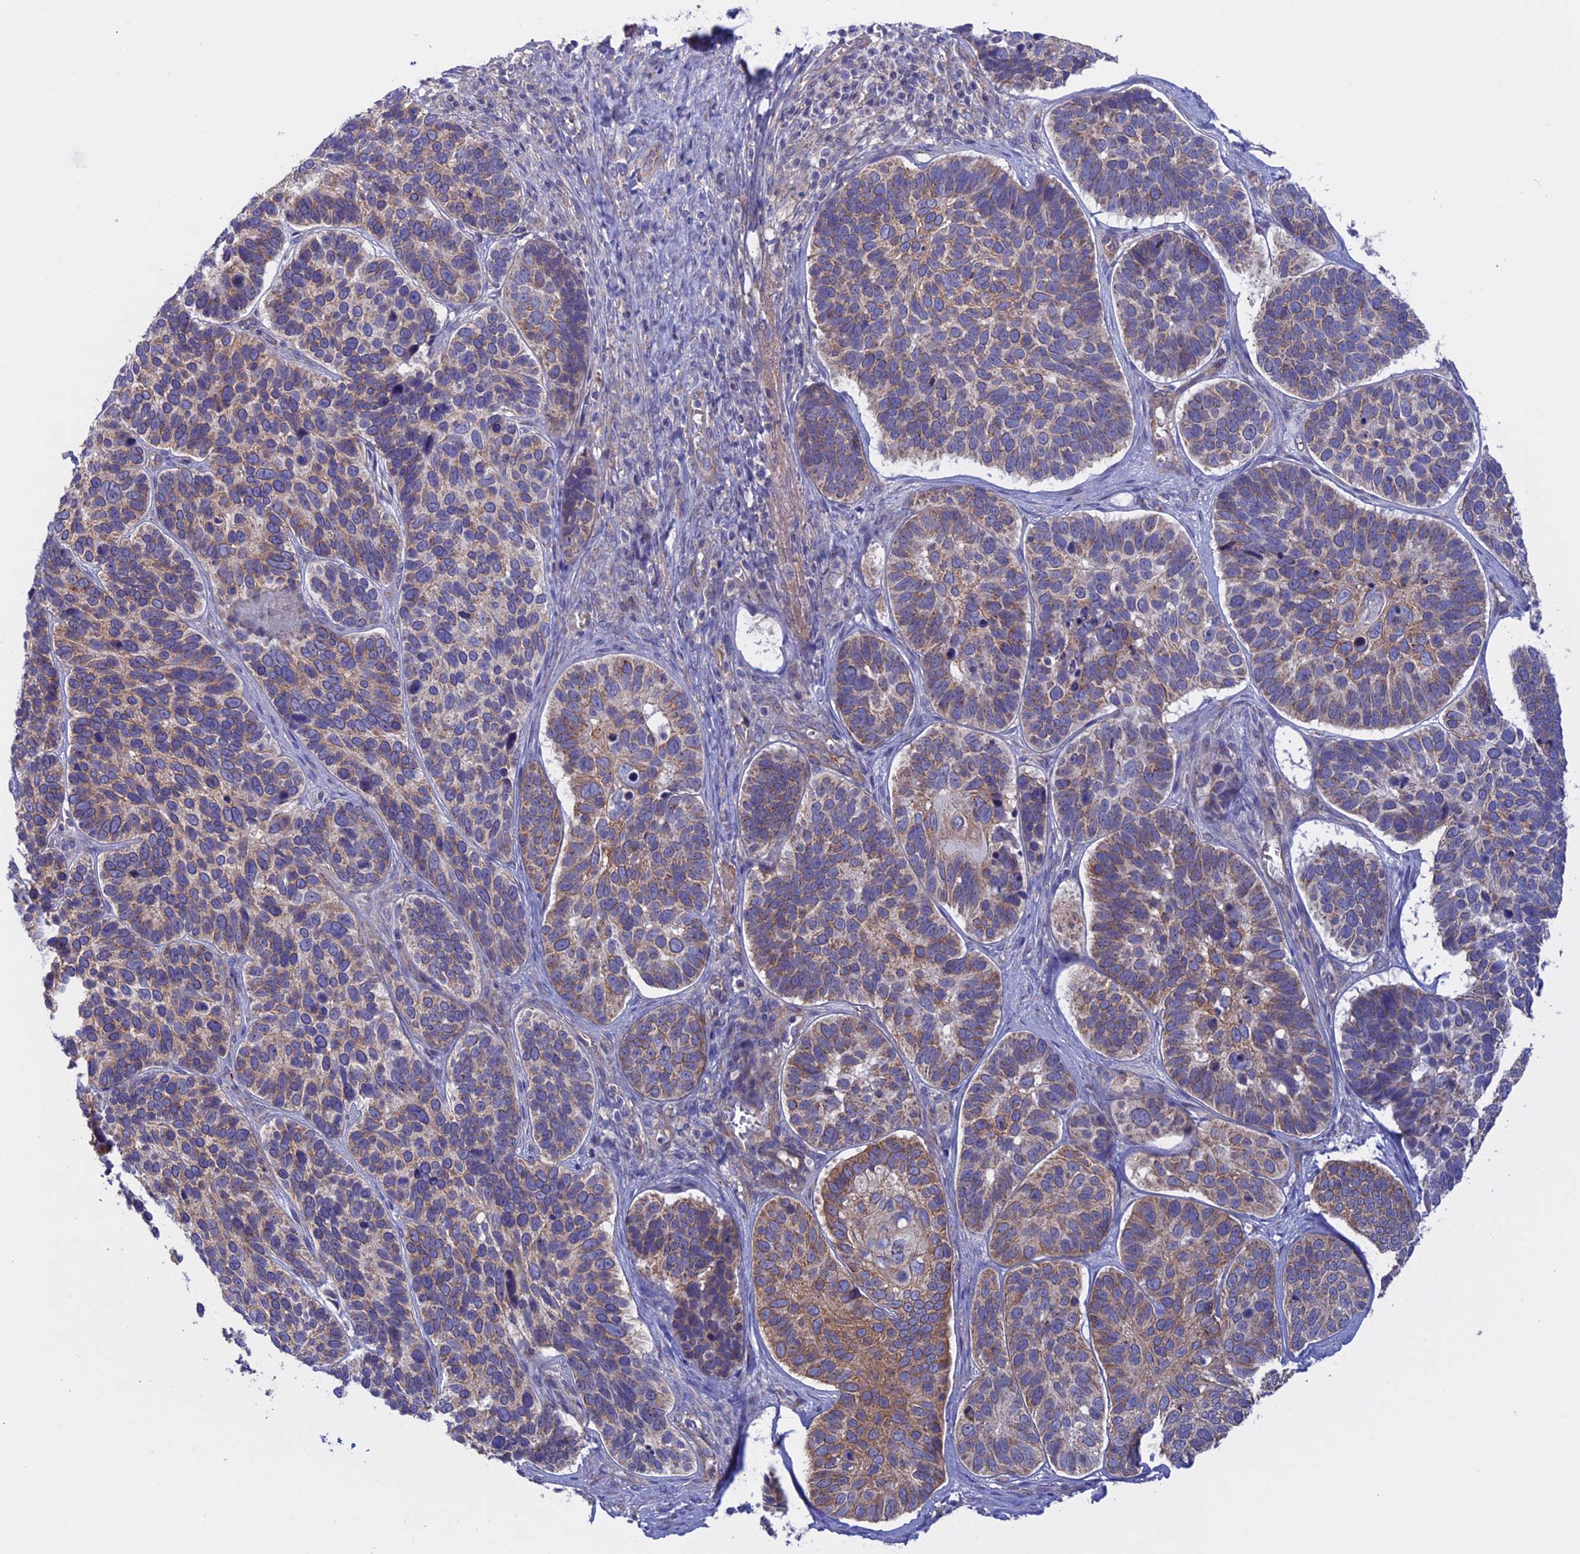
{"staining": {"intensity": "moderate", "quantity": ">75%", "location": "cytoplasmic/membranous"}, "tissue": "skin cancer", "cell_type": "Tumor cells", "image_type": "cancer", "snomed": [{"axis": "morphology", "description": "Basal cell carcinoma"}, {"axis": "topography", "description": "Skin"}], "caption": "A high-resolution micrograph shows immunohistochemistry (IHC) staining of skin basal cell carcinoma, which shows moderate cytoplasmic/membranous expression in about >75% of tumor cells. The protein of interest is shown in brown color, while the nuclei are stained blue.", "gene": "ETFDH", "patient": {"sex": "male", "age": 62}}